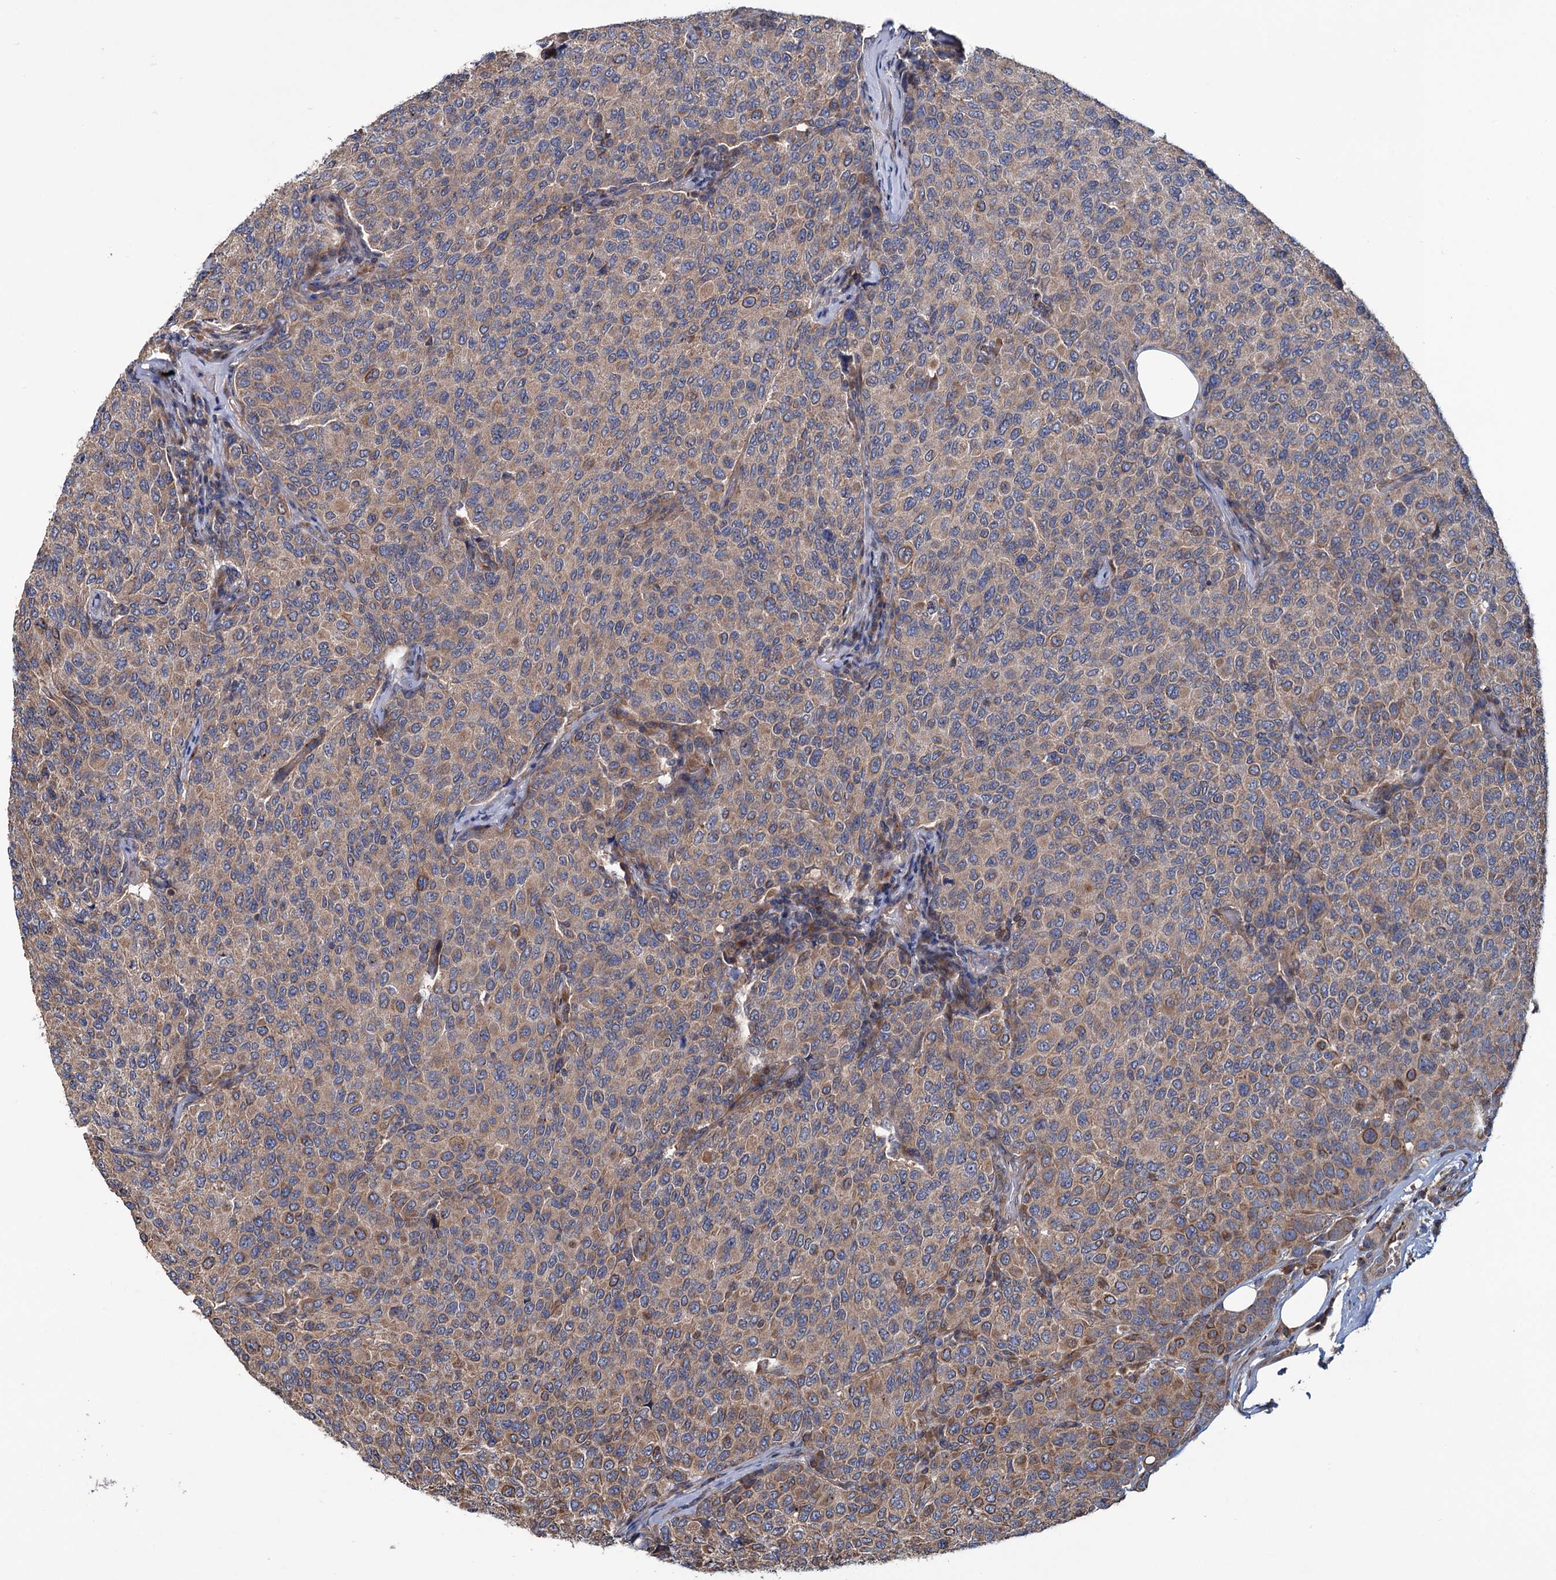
{"staining": {"intensity": "weak", "quantity": ">75%", "location": "cytoplasmic/membranous"}, "tissue": "breast cancer", "cell_type": "Tumor cells", "image_type": "cancer", "snomed": [{"axis": "morphology", "description": "Duct carcinoma"}, {"axis": "topography", "description": "Breast"}], "caption": "This photomicrograph exhibits immunohistochemistry staining of breast cancer (infiltrating ductal carcinoma), with low weak cytoplasmic/membranous expression in about >75% of tumor cells.", "gene": "MTRR", "patient": {"sex": "female", "age": 55}}